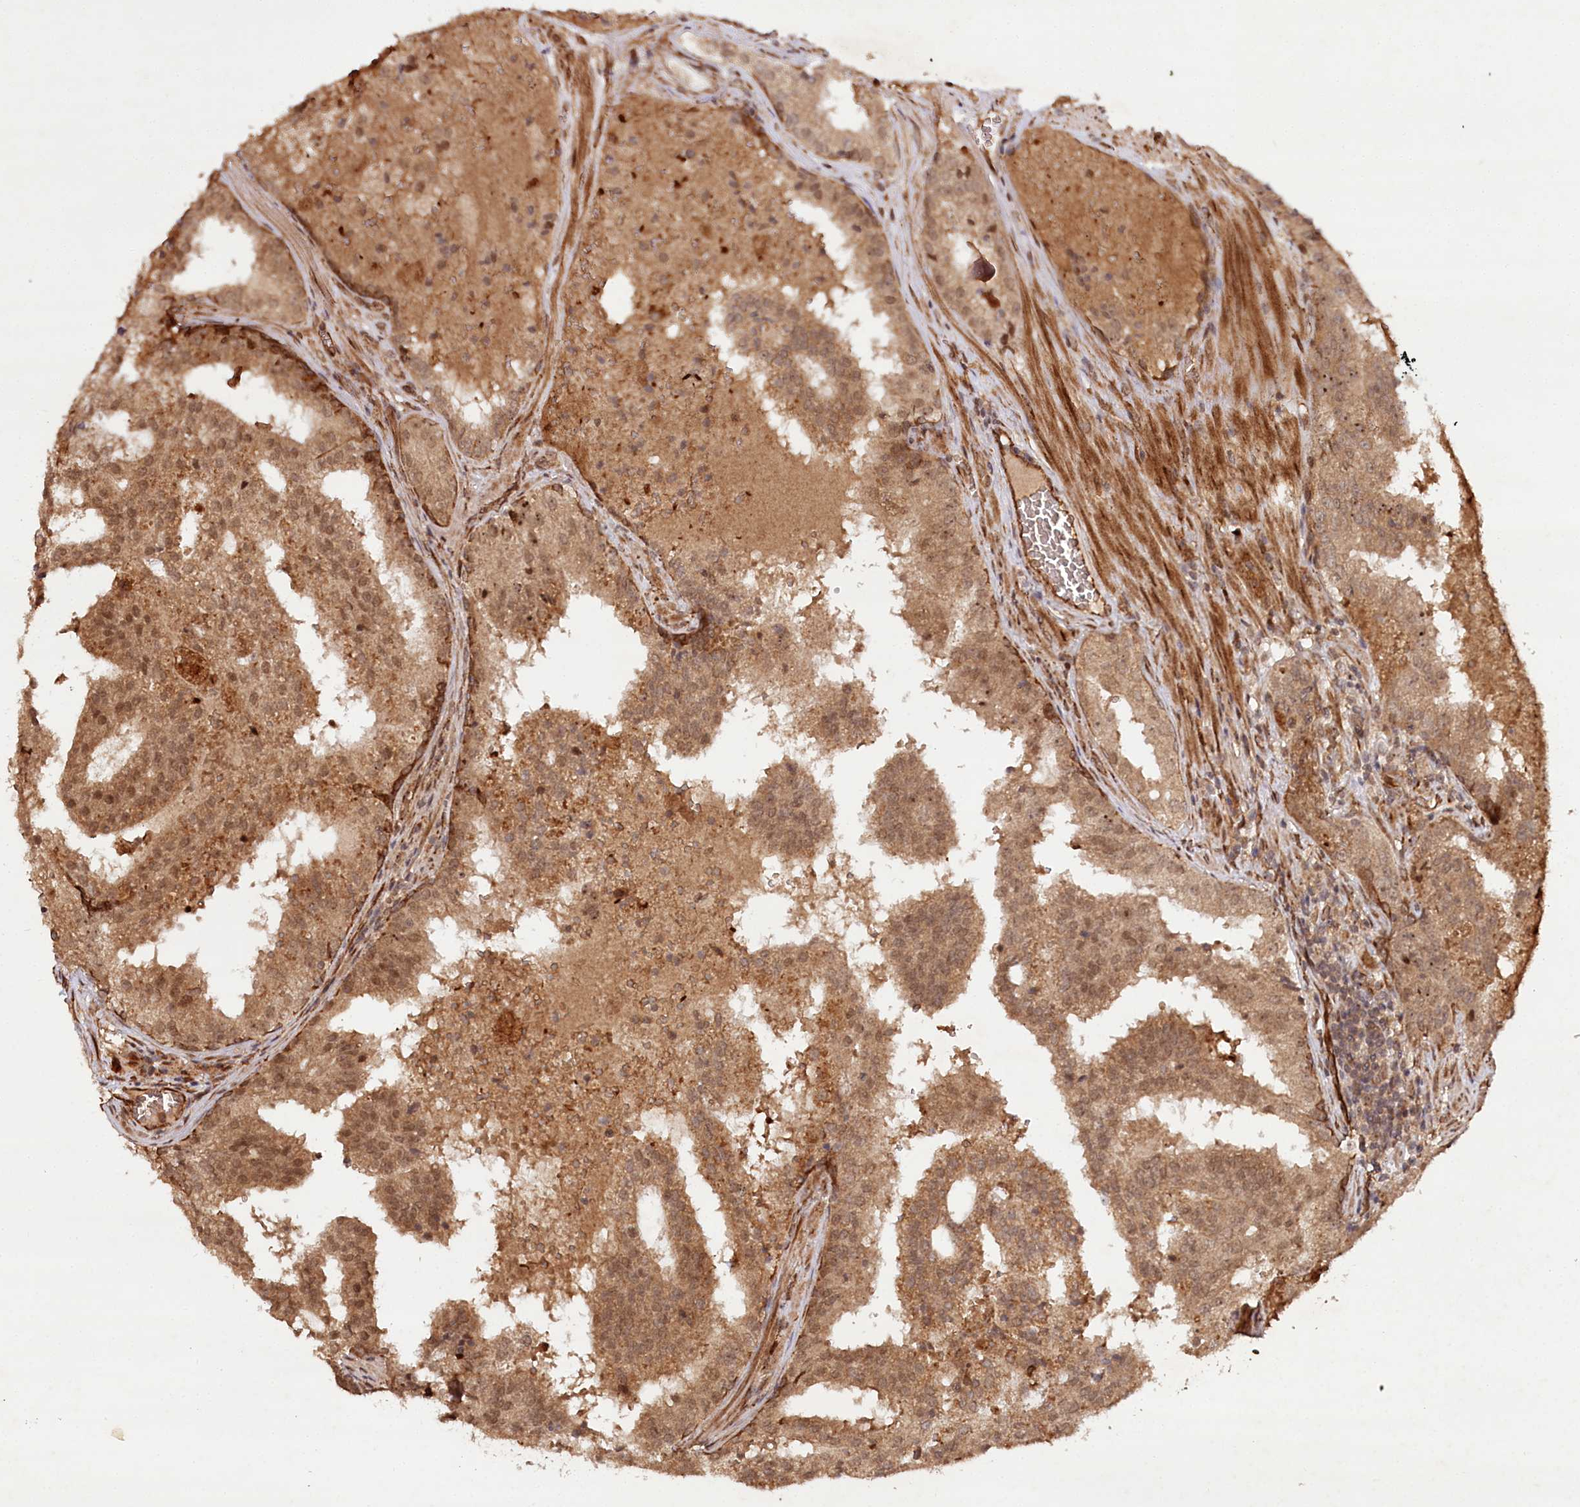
{"staining": {"intensity": "moderate", "quantity": ">75%", "location": "cytoplasmic/membranous,nuclear"}, "tissue": "prostate cancer", "cell_type": "Tumor cells", "image_type": "cancer", "snomed": [{"axis": "morphology", "description": "Adenocarcinoma, High grade"}, {"axis": "topography", "description": "Prostate"}], "caption": "Prostate cancer stained for a protein demonstrates moderate cytoplasmic/membranous and nuclear positivity in tumor cells.", "gene": "ALKBH8", "patient": {"sex": "male", "age": 68}}